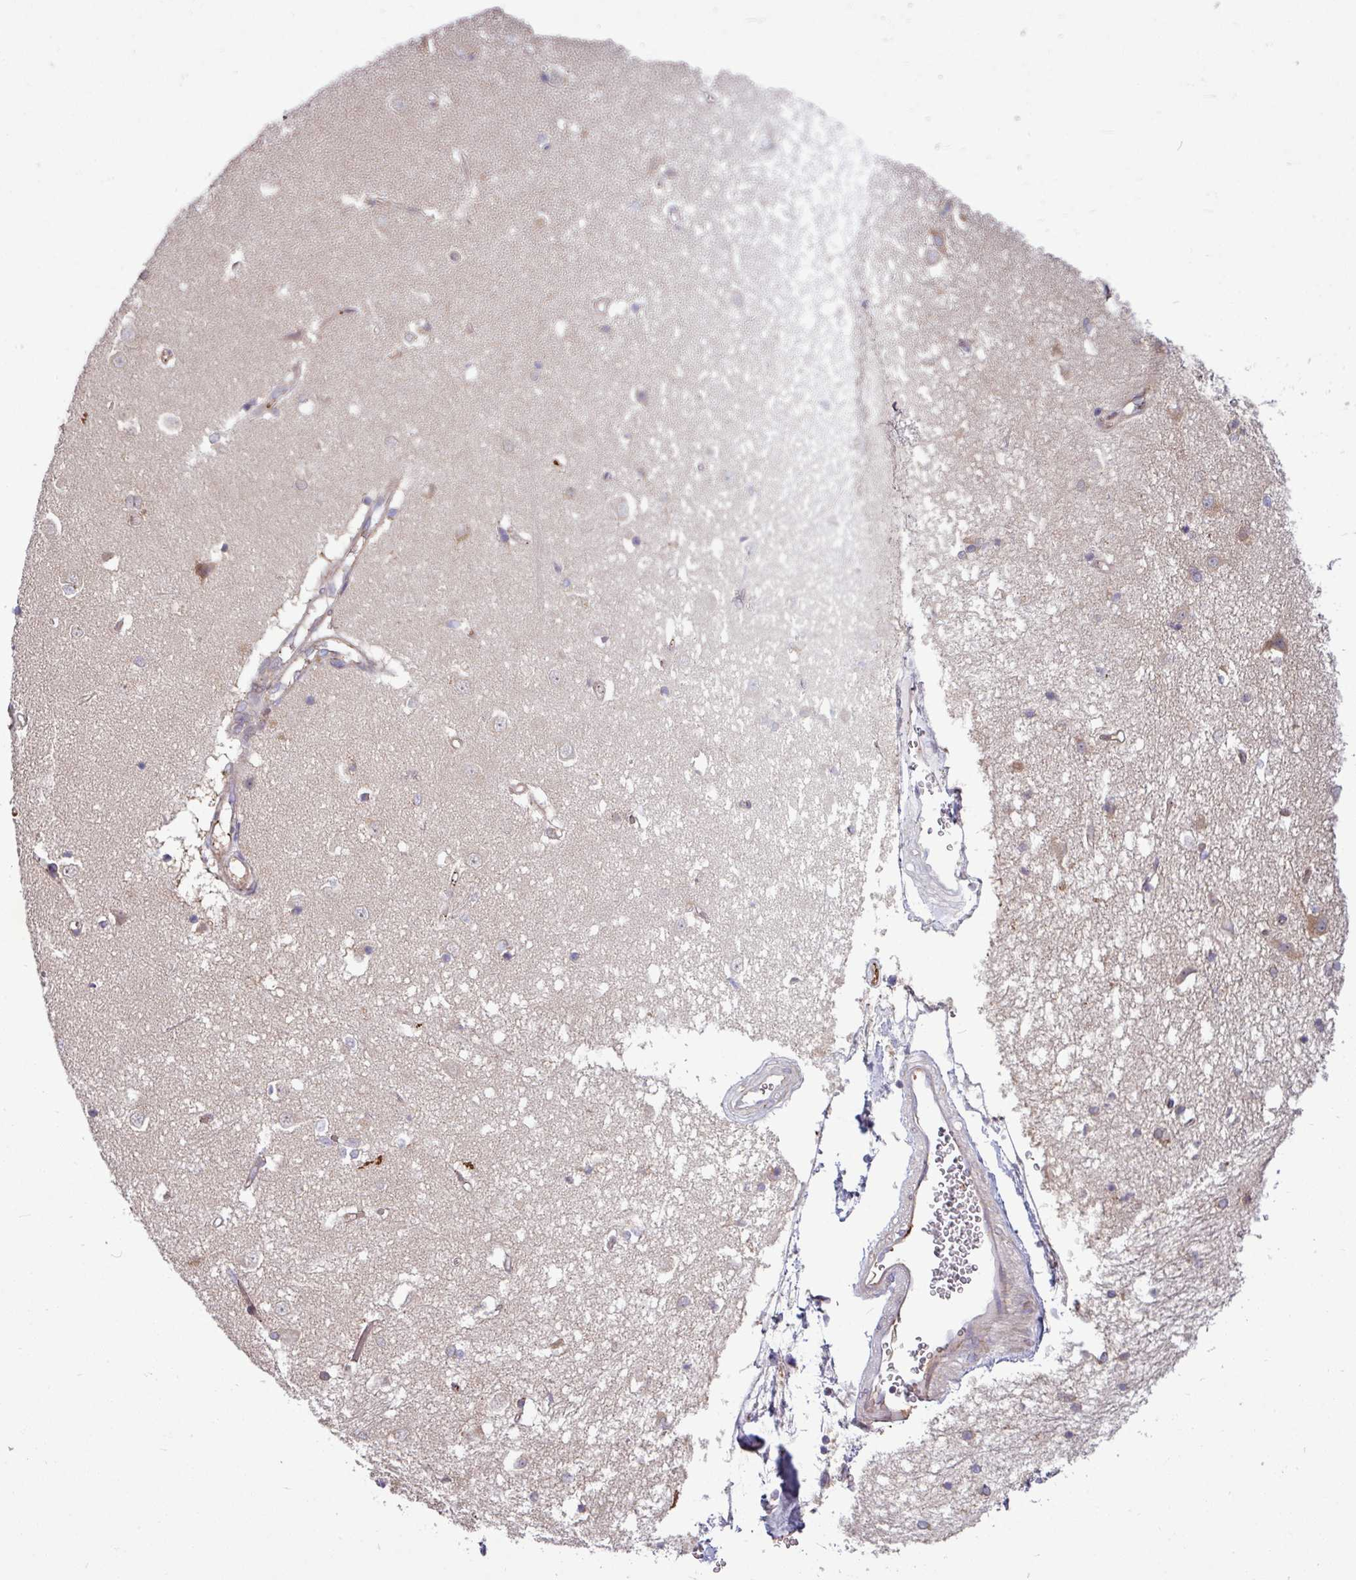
{"staining": {"intensity": "weak", "quantity": "<25%", "location": "cytoplasmic/membranous"}, "tissue": "caudate", "cell_type": "Glial cells", "image_type": "normal", "snomed": [{"axis": "morphology", "description": "Normal tissue, NOS"}, {"axis": "topography", "description": "Lateral ventricle wall"}], "caption": "This is an immunohistochemistry micrograph of benign caudate. There is no staining in glial cells.", "gene": "LSM12", "patient": {"sex": "male", "age": 37}}